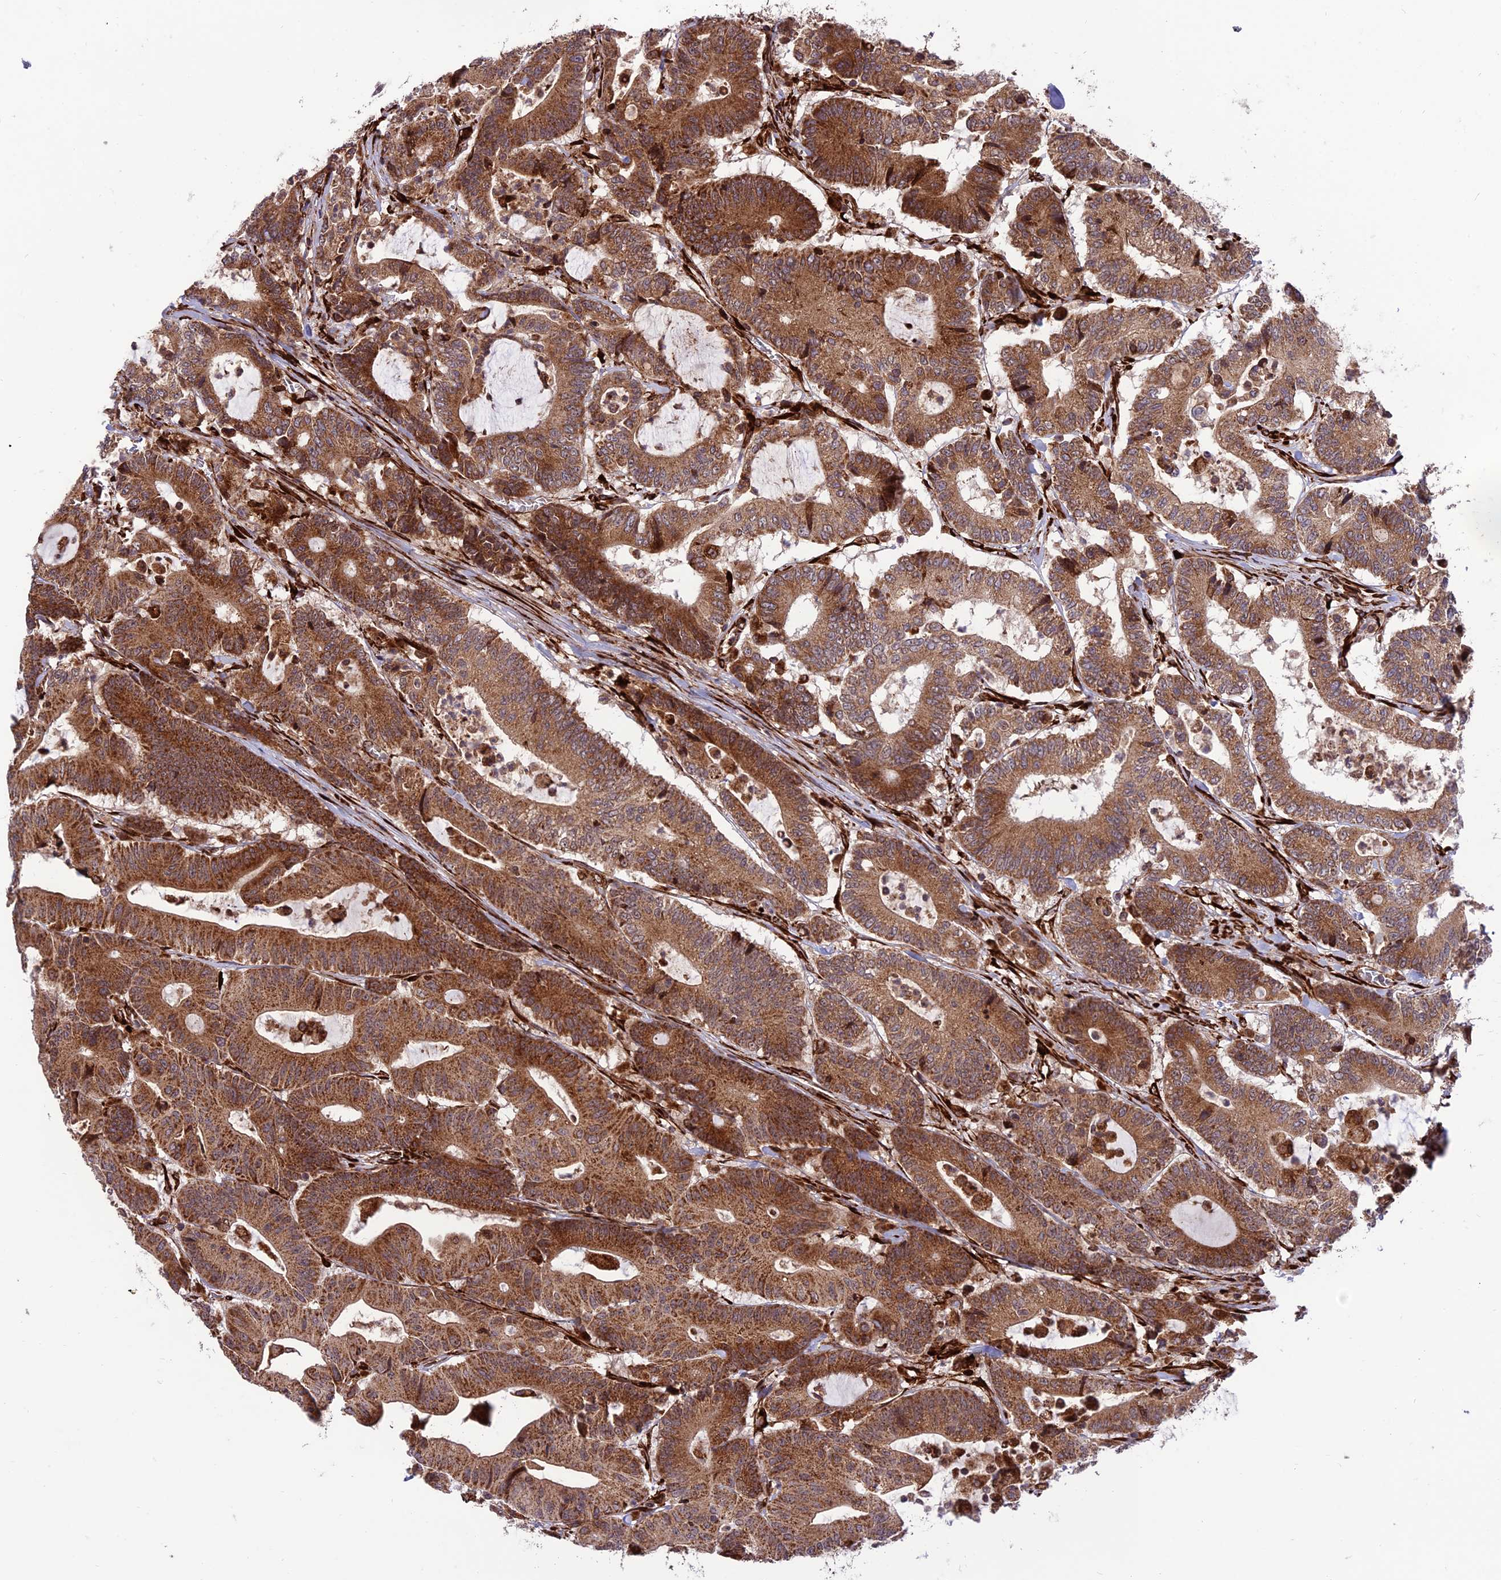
{"staining": {"intensity": "strong", "quantity": ">75%", "location": "cytoplasmic/membranous"}, "tissue": "colorectal cancer", "cell_type": "Tumor cells", "image_type": "cancer", "snomed": [{"axis": "morphology", "description": "Adenocarcinoma, NOS"}, {"axis": "topography", "description": "Colon"}], "caption": "A high amount of strong cytoplasmic/membranous staining is present in approximately >75% of tumor cells in colorectal cancer tissue. Using DAB (brown) and hematoxylin (blue) stains, captured at high magnification using brightfield microscopy.", "gene": "CRTAP", "patient": {"sex": "female", "age": 84}}